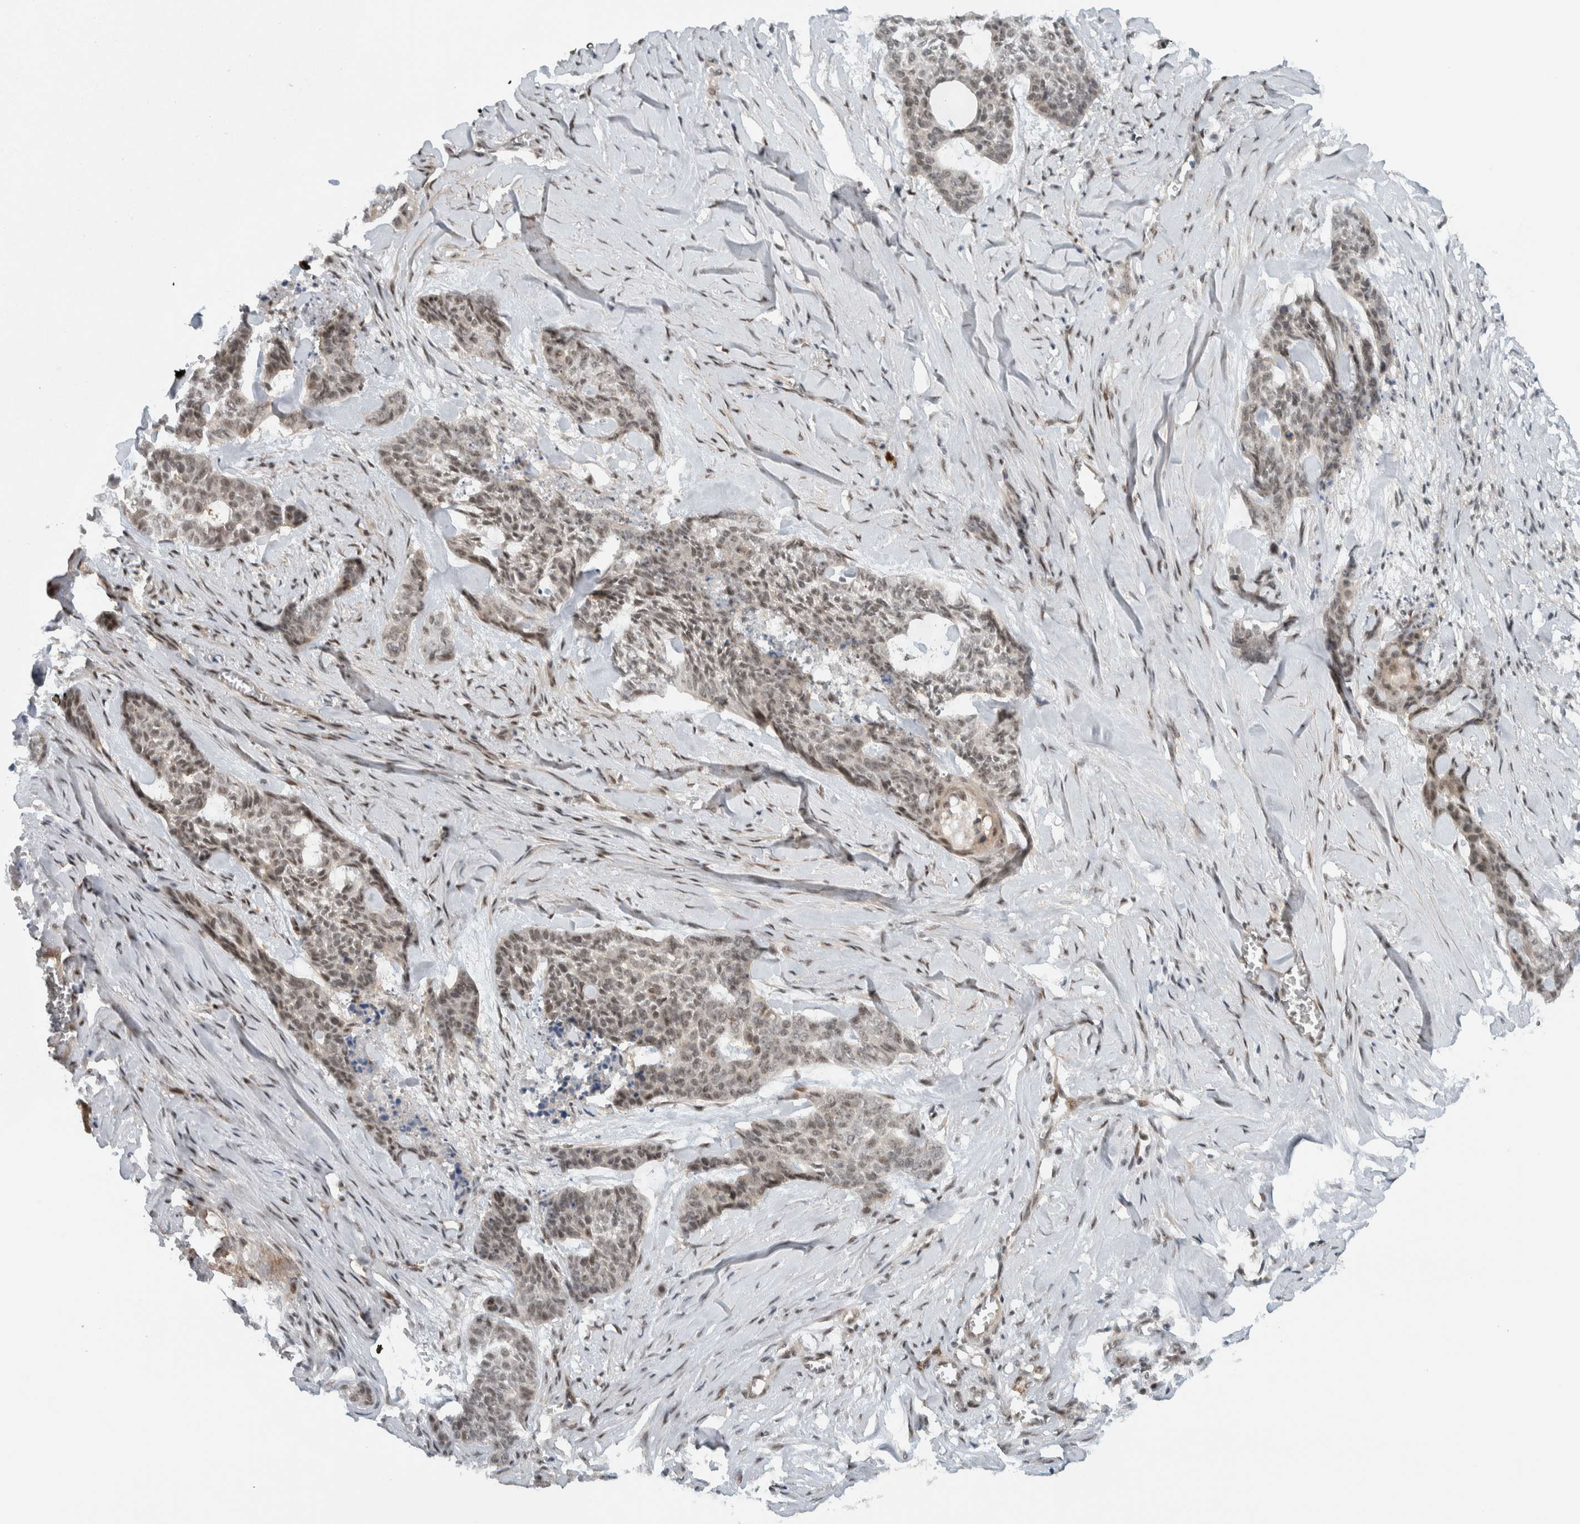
{"staining": {"intensity": "weak", "quantity": "25%-75%", "location": "nuclear"}, "tissue": "skin cancer", "cell_type": "Tumor cells", "image_type": "cancer", "snomed": [{"axis": "morphology", "description": "Basal cell carcinoma"}, {"axis": "topography", "description": "Skin"}], "caption": "A brown stain highlights weak nuclear positivity of a protein in skin basal cell carcinoma tumor cells.", "gene": "ZFP91", "patient": {"sex": "female", "age": 64}}